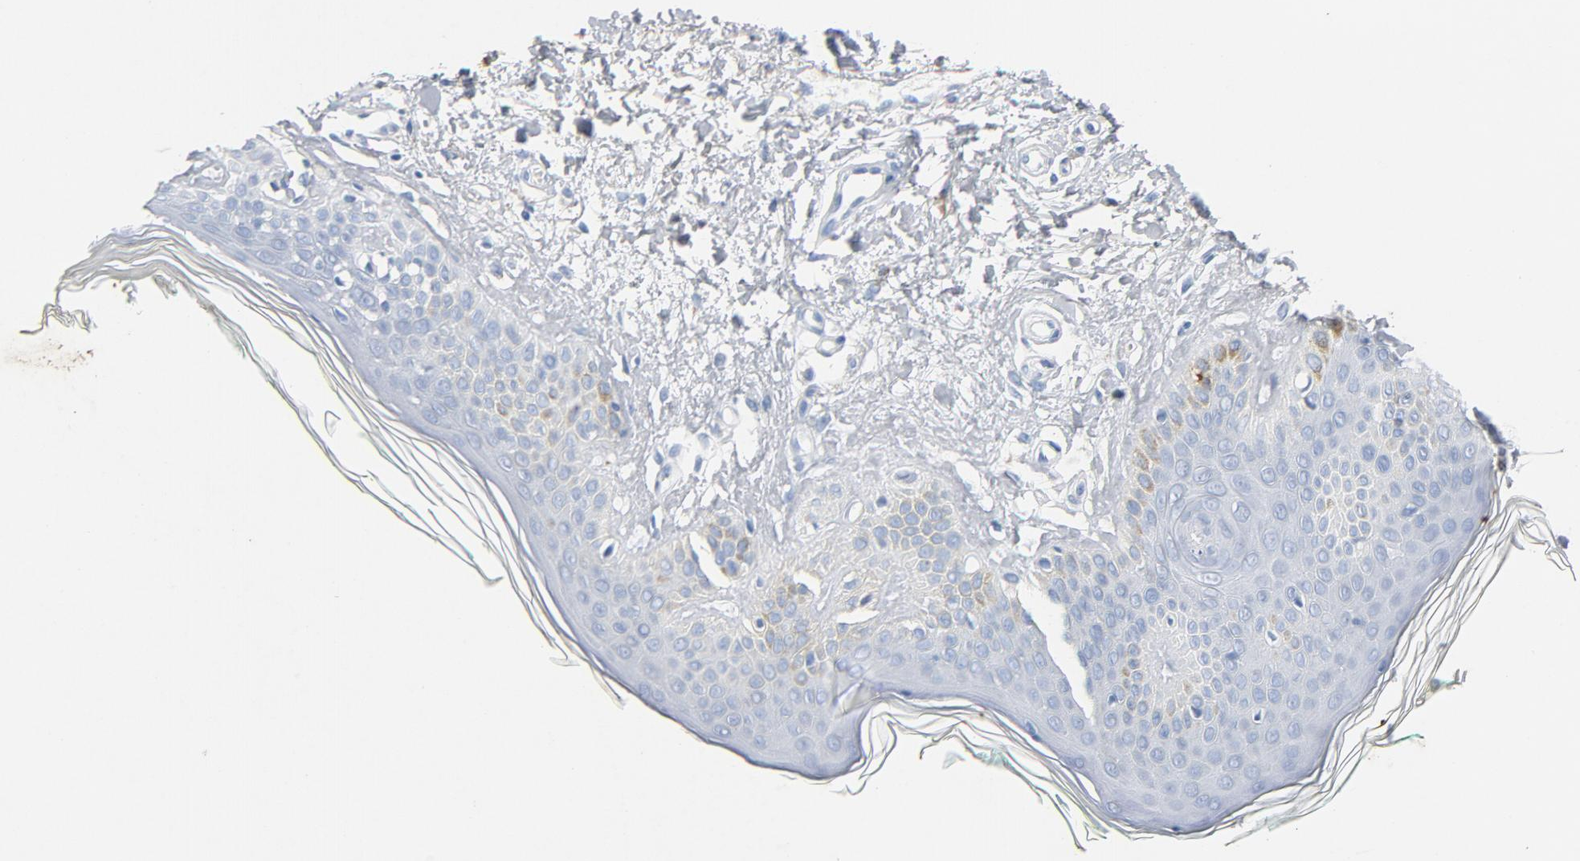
{"staining": {"intensity": "negative", "quantity": "none", "location": "none"}, "tissue": "skin", "cell_type": "Fibroblasts", "image_type": "normal", "snomed": [{"axis": "morphology", "description": "Normal tissue, NOS"}, {"axis": "topography", "description": "Skin"}], "caption": "There is no significant expression in fibroblasts of skin. (Brightfield microscopy of DAB immunohistochemistry at high magnification).", "gene": "PTPRB", "patient": {"sex": "male", "age": 71}}